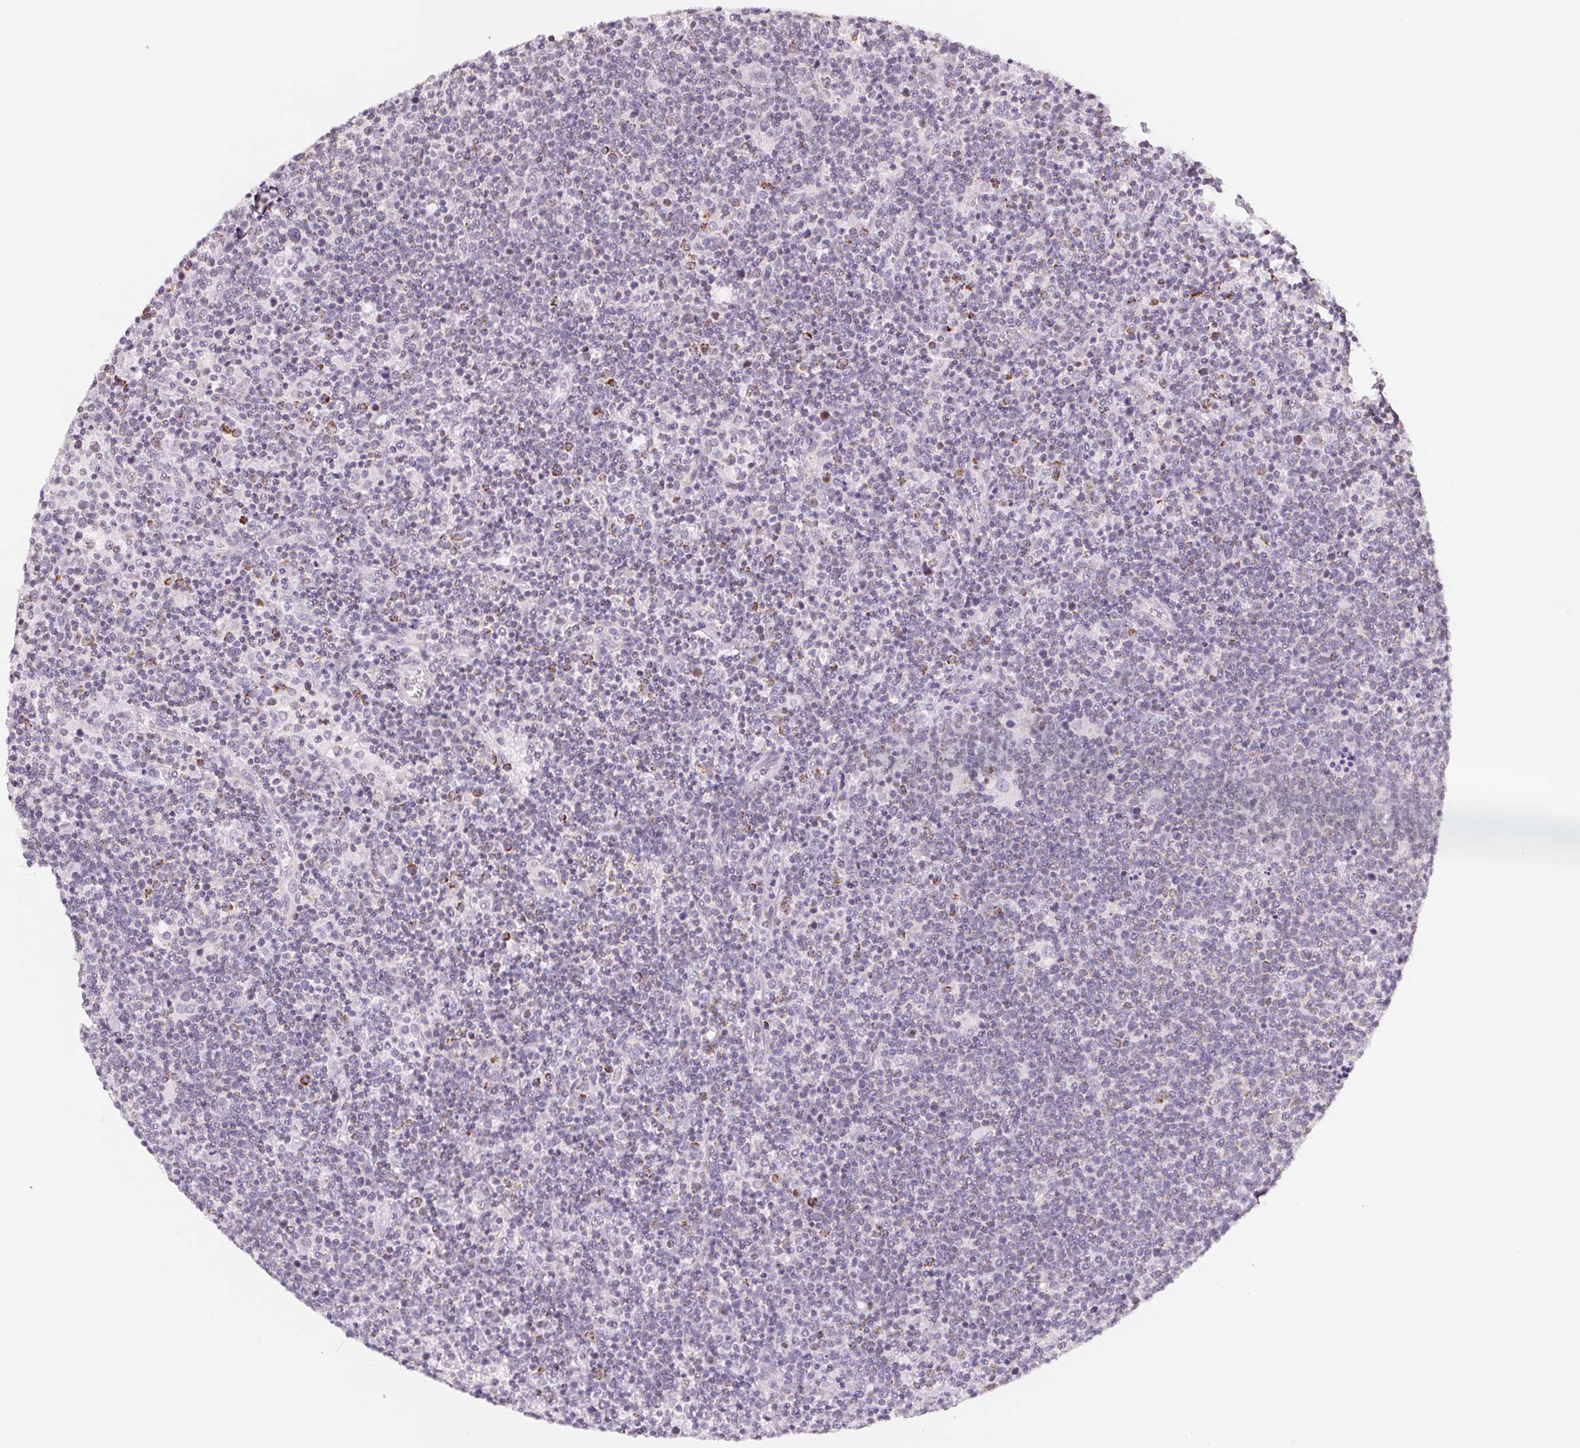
{"staining": {"intensity": "negative", "quantity": "none", "location": "none"}, "tissue": "lymphoma", "cell_type": "Tumor cells", "image_type": "cancer", "snomed": [{"axis": "morphology", "description": "Malignant lymphoma, non-Hodgkin's type, High grade"}, {"axis": "topography", "description": "Lymph node"}], "caption": "High-grade malignant lymphoma, non-Hodgkin's type was stained to show a protein in brown. There is no significant positivity in tumor cells.", "gene": "GIPC2", "patient": {"sex": "male", "age": 61}}